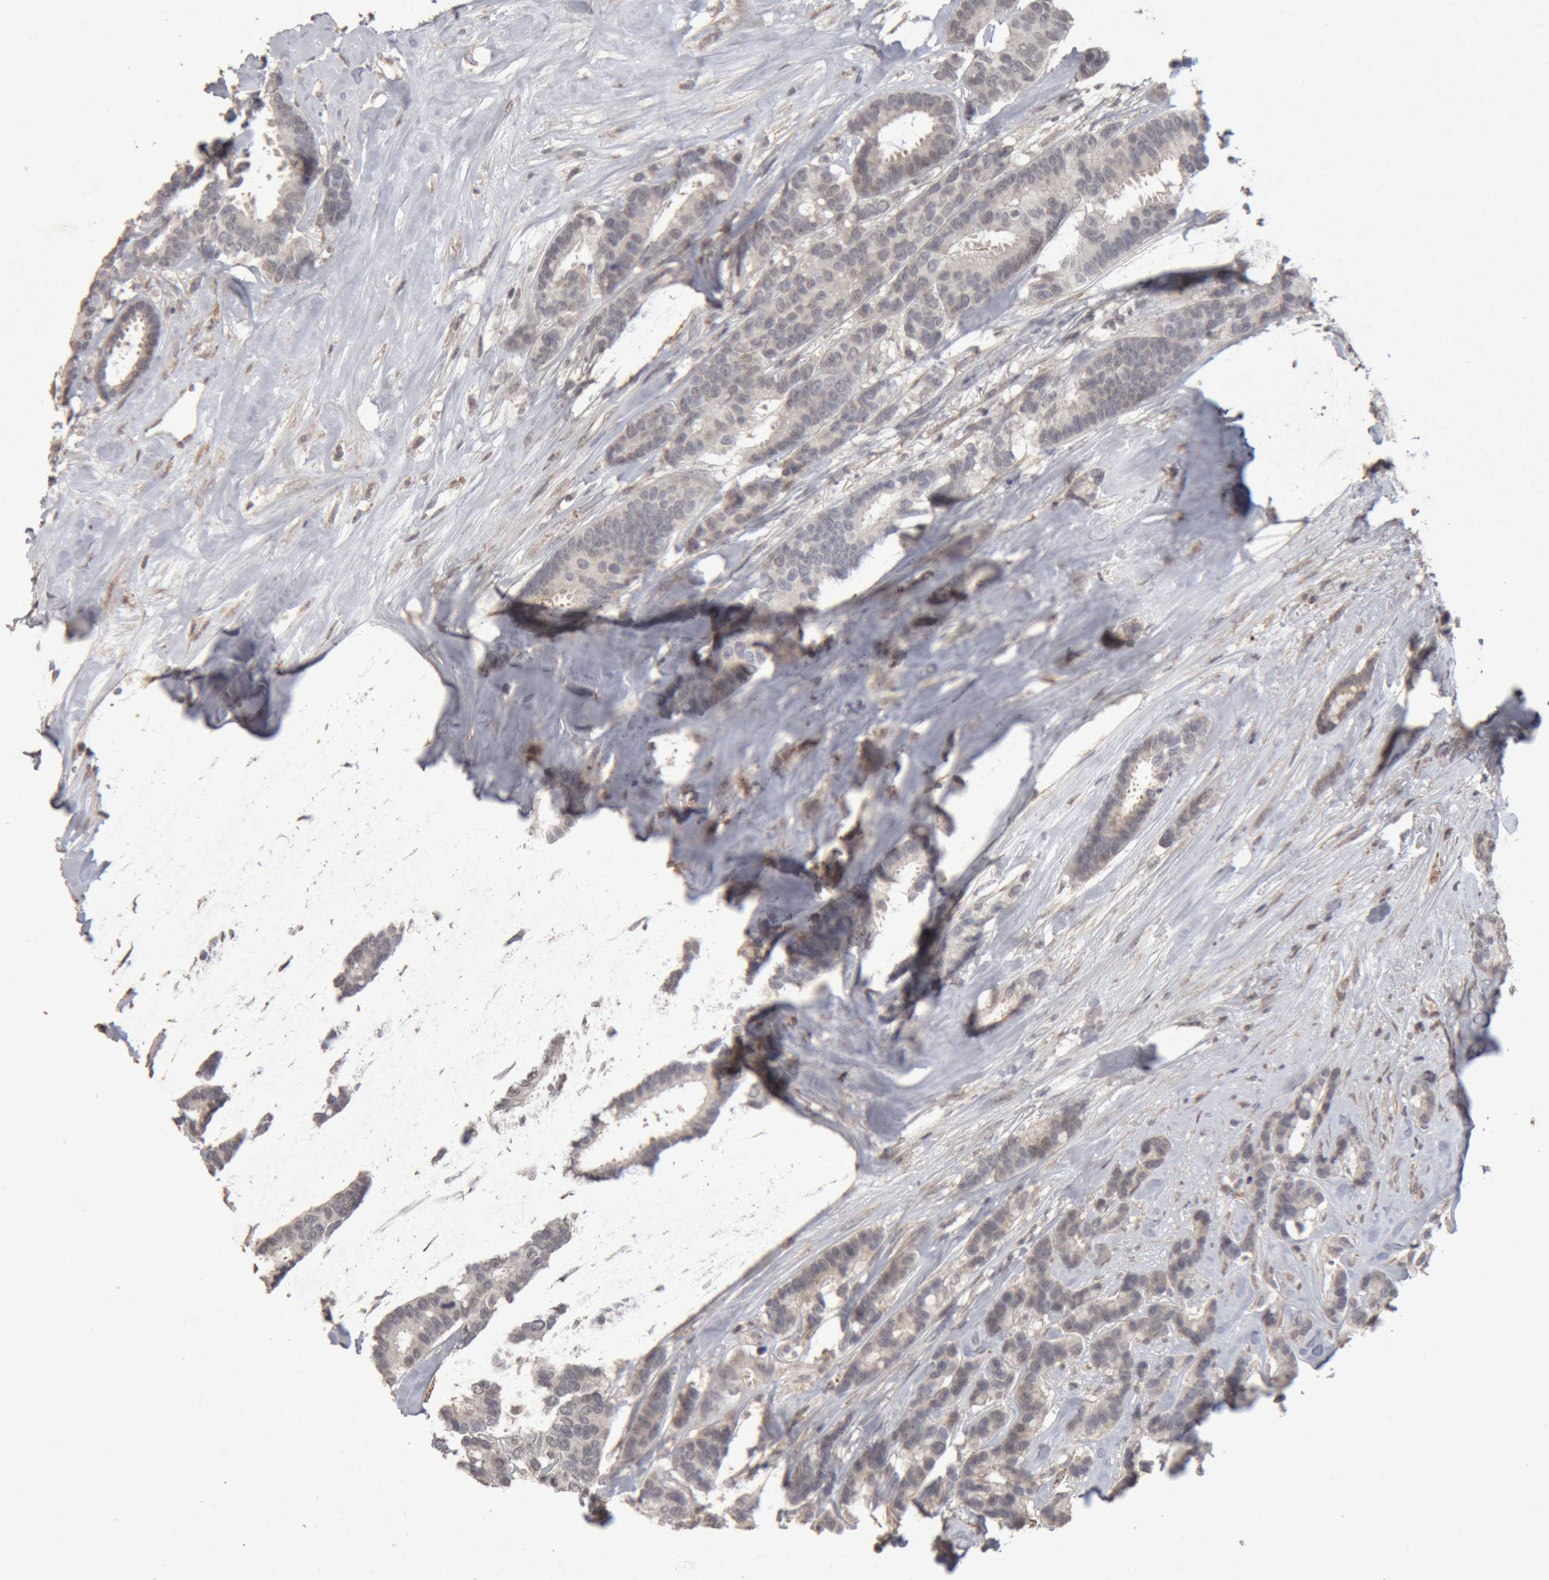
{"staining": {"intensity": "negative", "quantity": "none", "location": "none"}, "tissue": "breast cancer", "cell_type": "Tumor cells", "image_type": "cancer", "snomed": [{"axis": "morphology", "description": "Duct carcinoma"}, {"axis": "topography", "description": "Breast"}], "caption": "An image of breast cancer (infiltrating ductal carcinoma) stained for a protein shows no brown staining in tumor cells.", "gene": "MEP1A", "patient": {"sex": "female", "age": 87}}